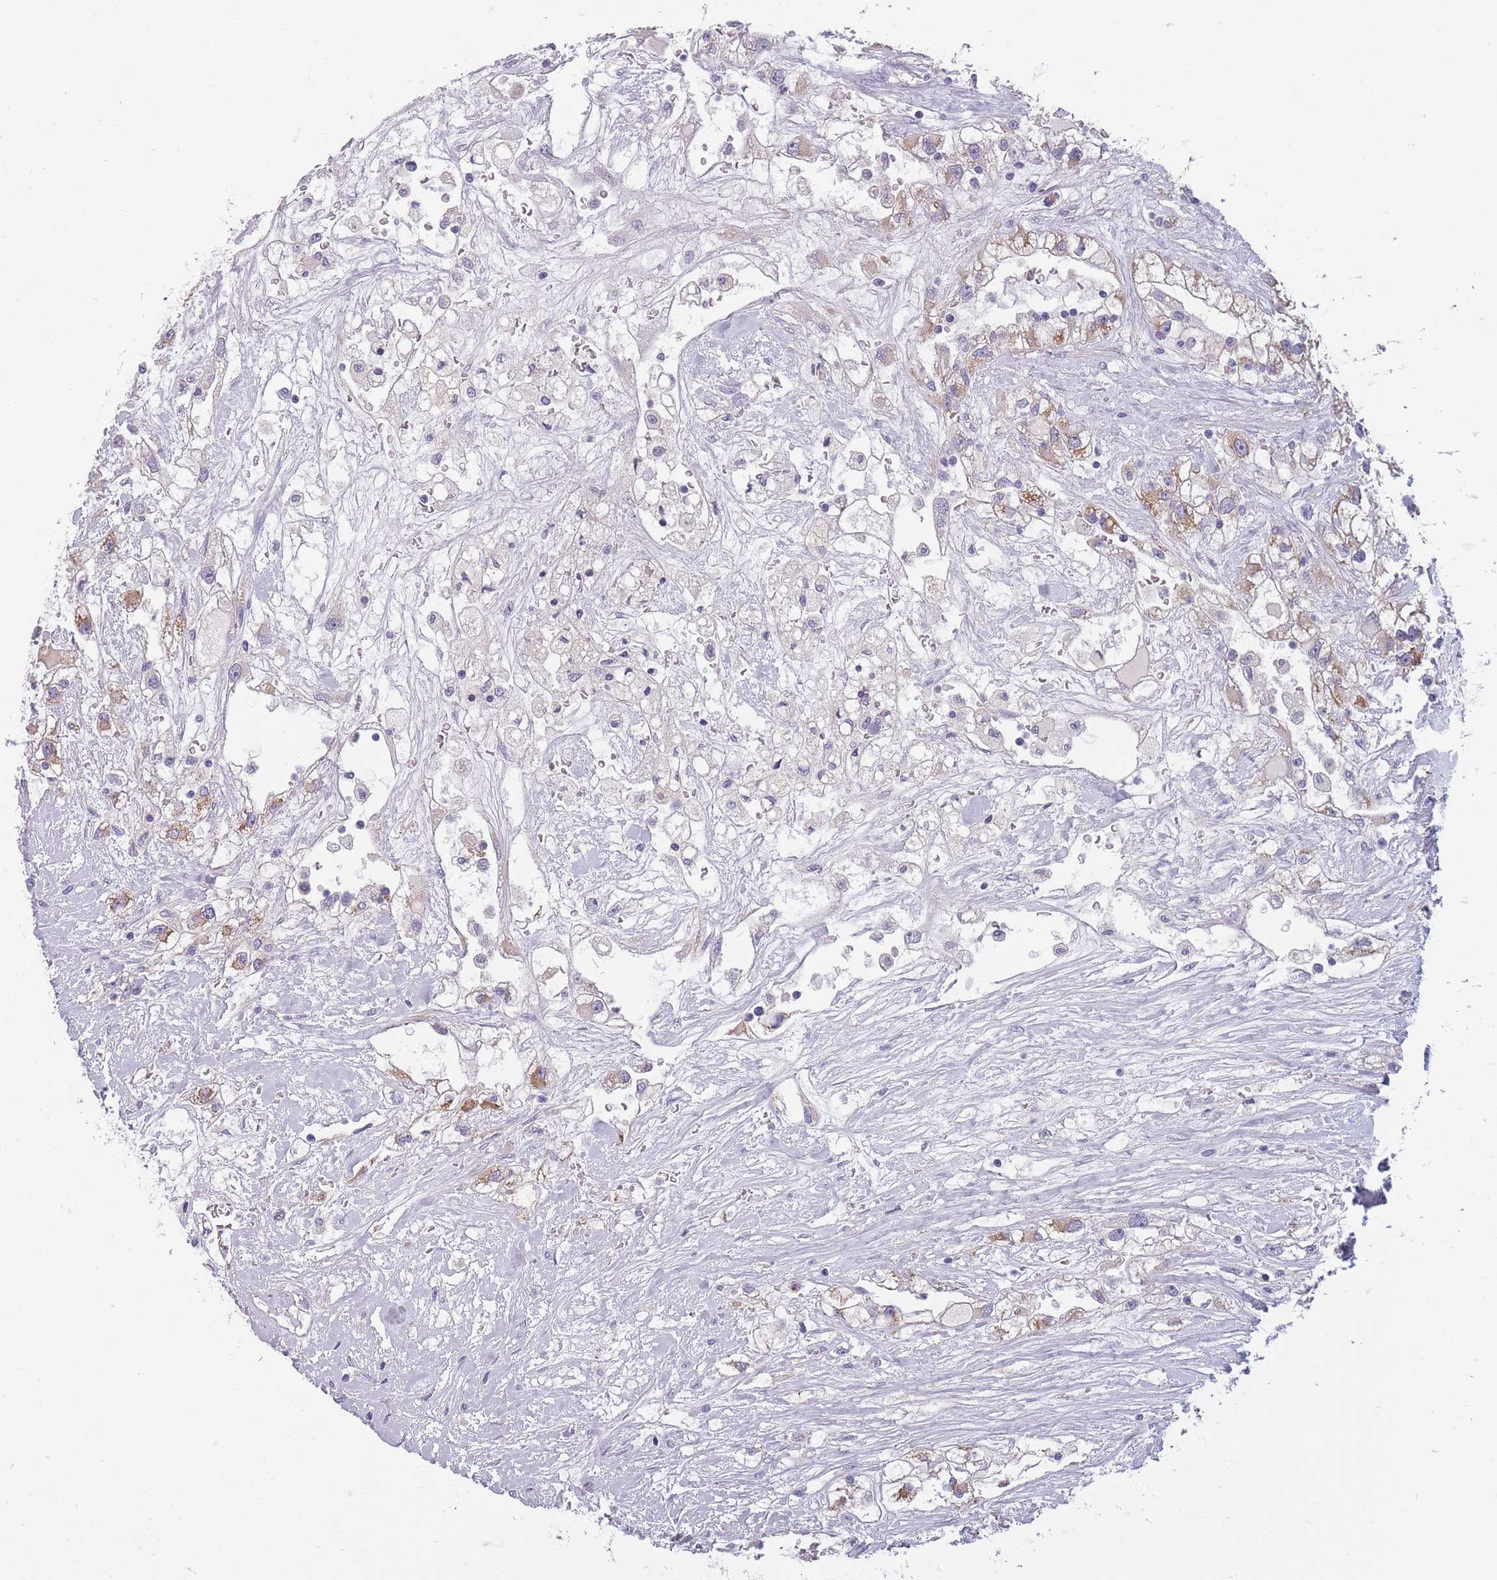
{"staining": {"intensity": "moderate", "quantity": "<25%", "location": "cytoplasmic/membranous"}, "tissue": "renal cancer", "cell_type": "Tumor cells", "image_type": "cancer", "snomed": [{"axis": "morphology", "description": "Adenocarcinoma, NOS"}, {"axis": "topography", "description": "Kidney"}], "caption": "Renal cancer (adenocarcinoma) stained with DAB (3,3'-diaminobenzidine) immunohistochemistry (IHC) exhibits low levels of moderate cytoplasmic/membranous staining in about <25% of tumor cells.", "gene": "FAM83F", "patient": {"sex": "male", "age": 59}}